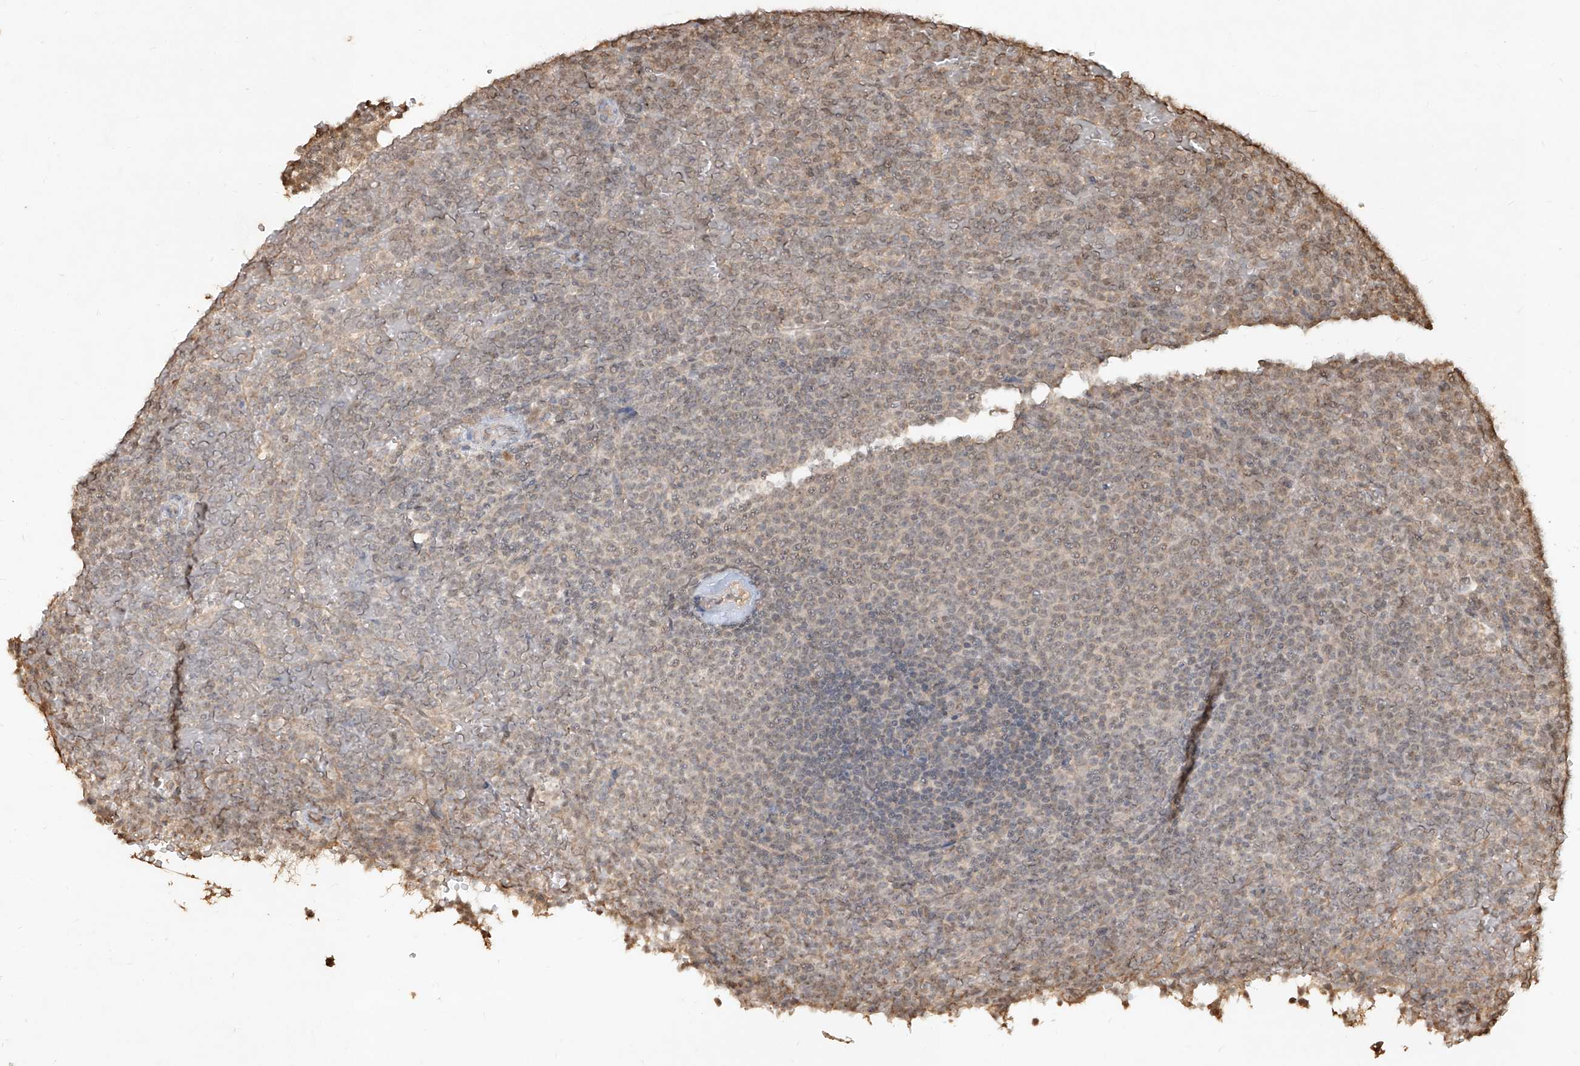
{"staining": {"intensity": "weak", "quantity": "25%-75%", "location": "nuclear"}, "tissue": "lymphoma", "cell_type": "Tumor cells", "image_type": "cancer", "snomed": [{"axis": "morphology", "description": "Malignant lymphoma, non-Hodgkin's type, Low grade"}, {"axis": "topography", "description": "Spleen"}], "caption": "Lymphoma tissue shows weak nuclear positivity in about 25%-75% of tumor cells", "gene": "UBE2K", "patient": {"sex": "female", "age": 77}}